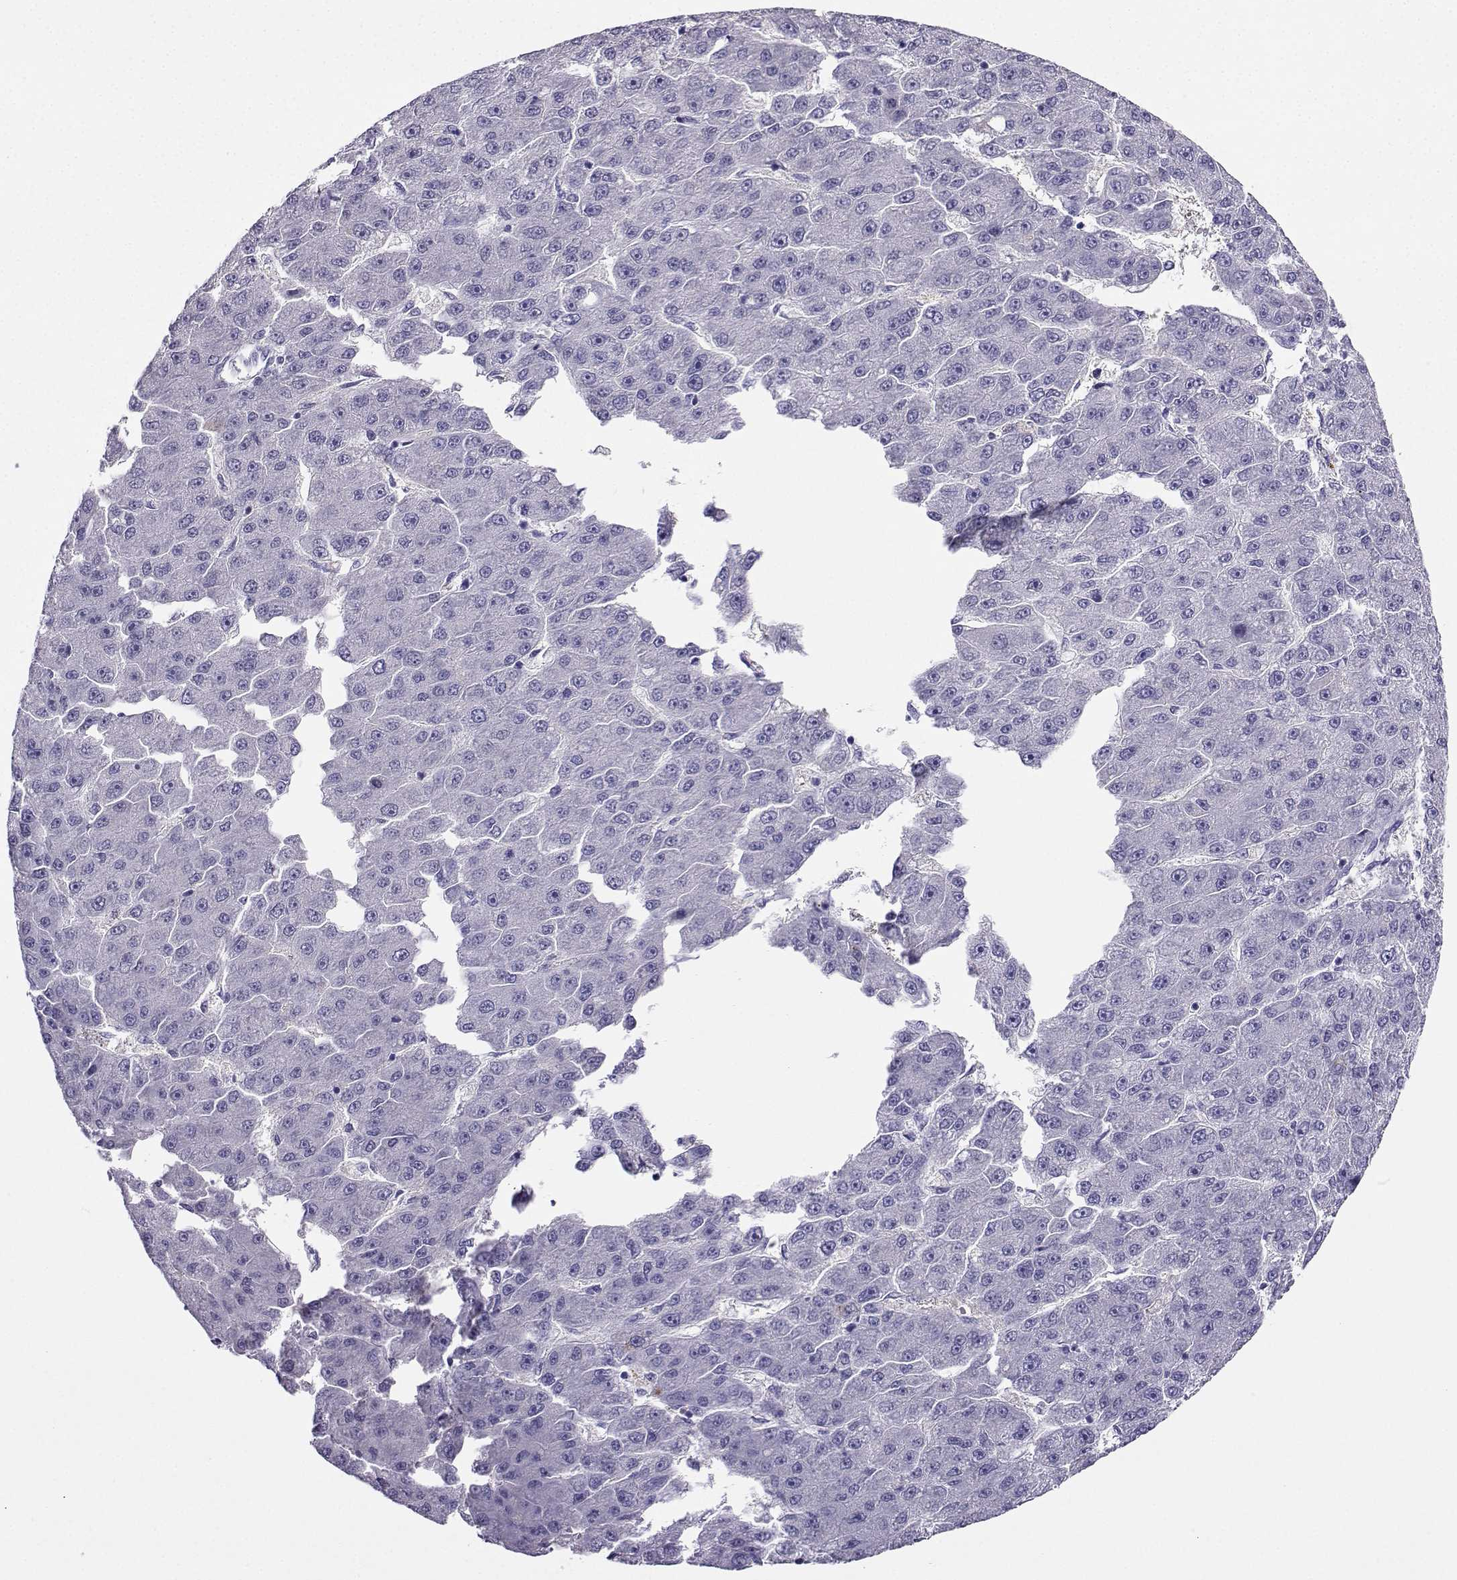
{"staining": {"intensity": "negative", "quantity": "none", "location": "none"}, "tissue": "liver cancer", "cell_type": "Tumor cells", "image_type": "cancer", "snomed": [{"axis": "morphology", "description": "Carcinoma, Hepatocellular, NOS"}, {"axis": "topography", "description": "Liver"}], "caption": "There is no significant expression in tumor cells of liver hepatocellular carcinoma.", "gene": "LINGO1", "patient": {"sex": "male", "age": 67}}